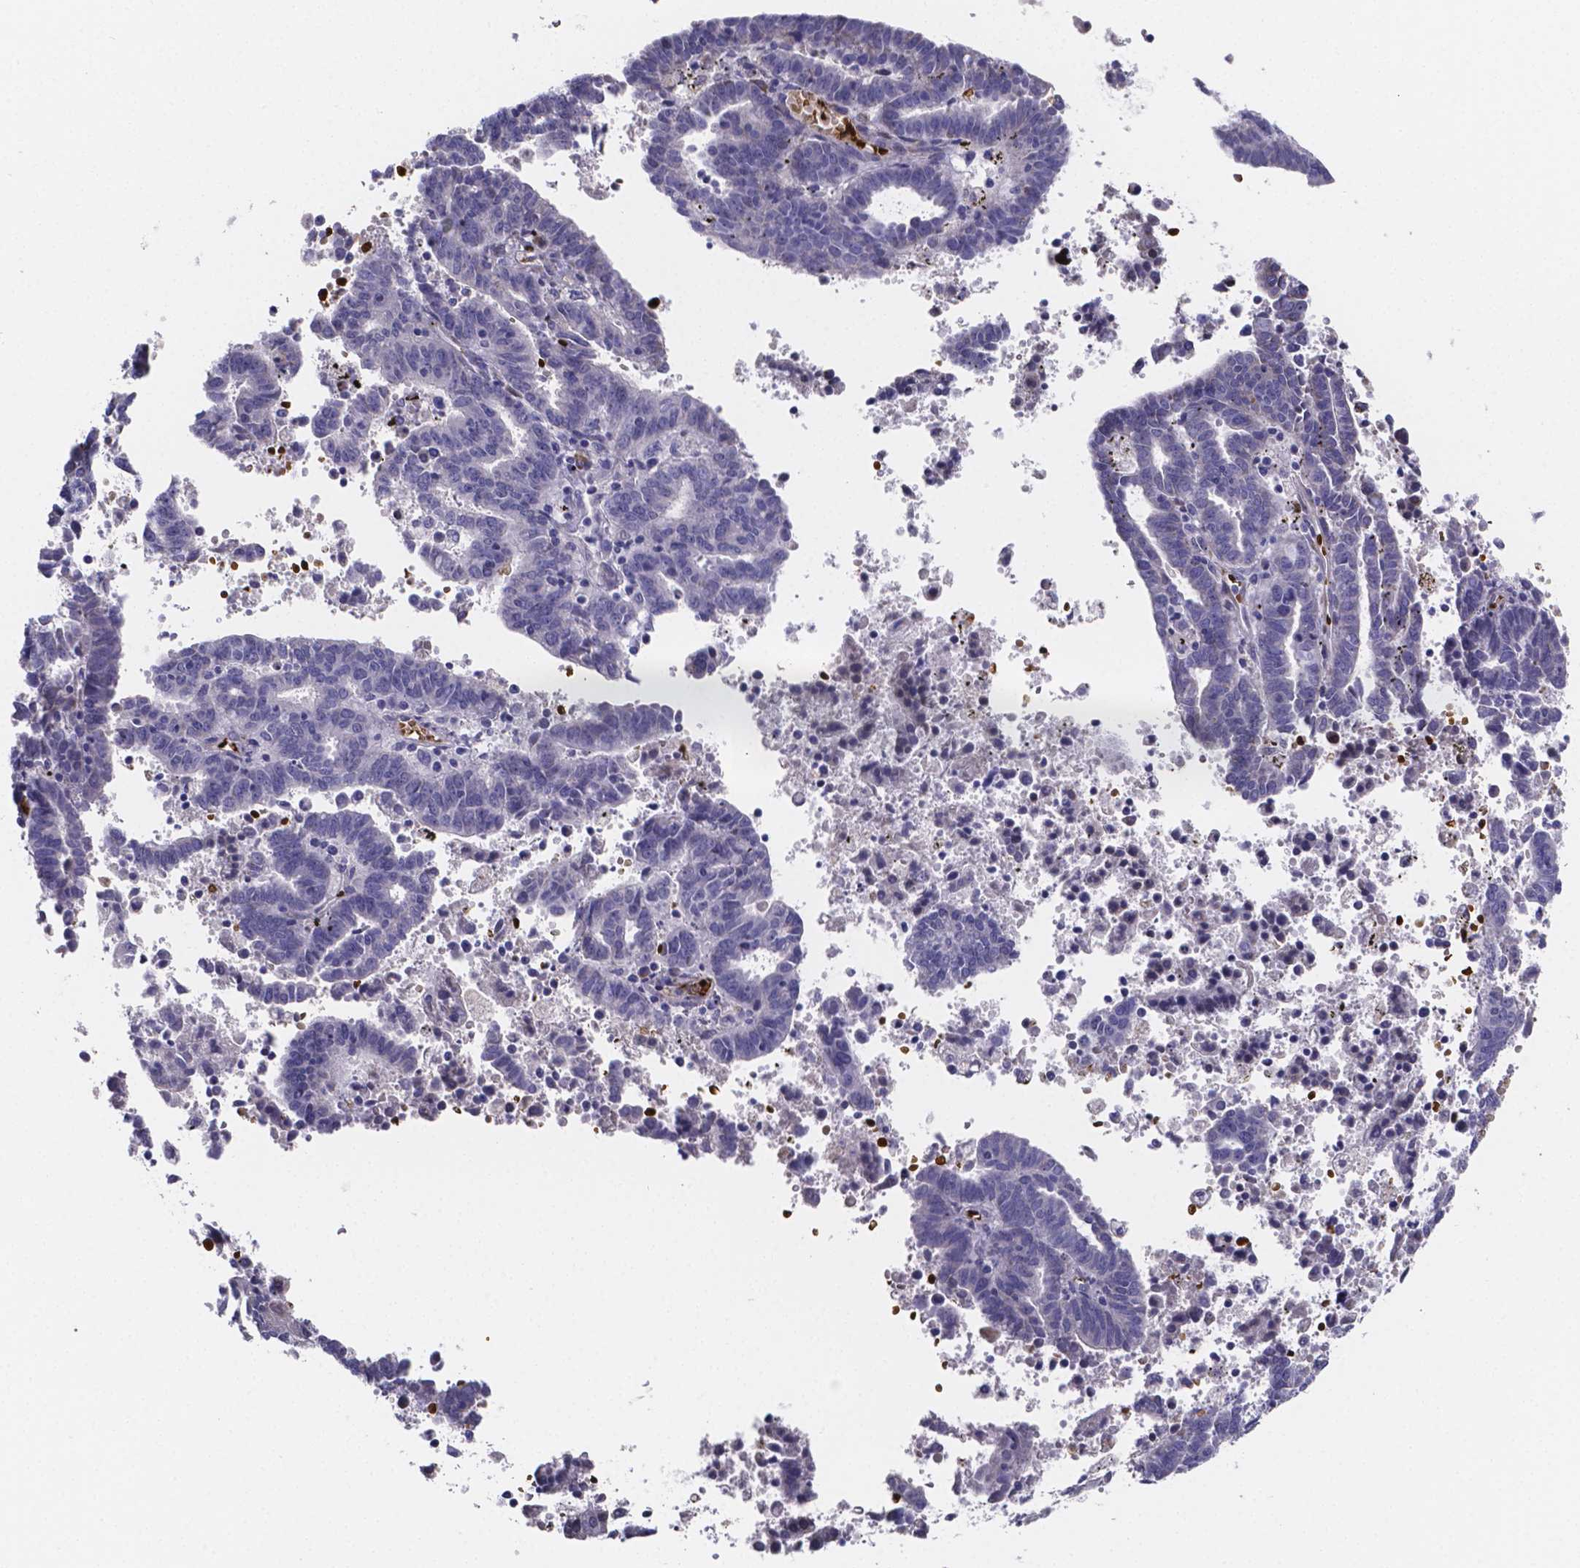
{"staining": {"intensity": "negative", "quantity": "none", "location": "none"}, "tissue": "endometrial cancer", "cell_type": "Tumor cells", "image_type": "cancer", "snomed": [{"axis": "morphology", "description": "Adenocarcinoma, NOS"}, {"axis": "topography", "description": "Uterus"}], "caption": "Tumor cells are negative for protein expression in human endometrial cancer (adenocarcinoma). (Stains: DAB (3,3'-diaminobenzidine) IHC with hematoxylin counter stain, Microscopy: brightfield microscopy at high magnification).", "gene": "GABRA3", "patient": {"sex": "female", "age": 83}}